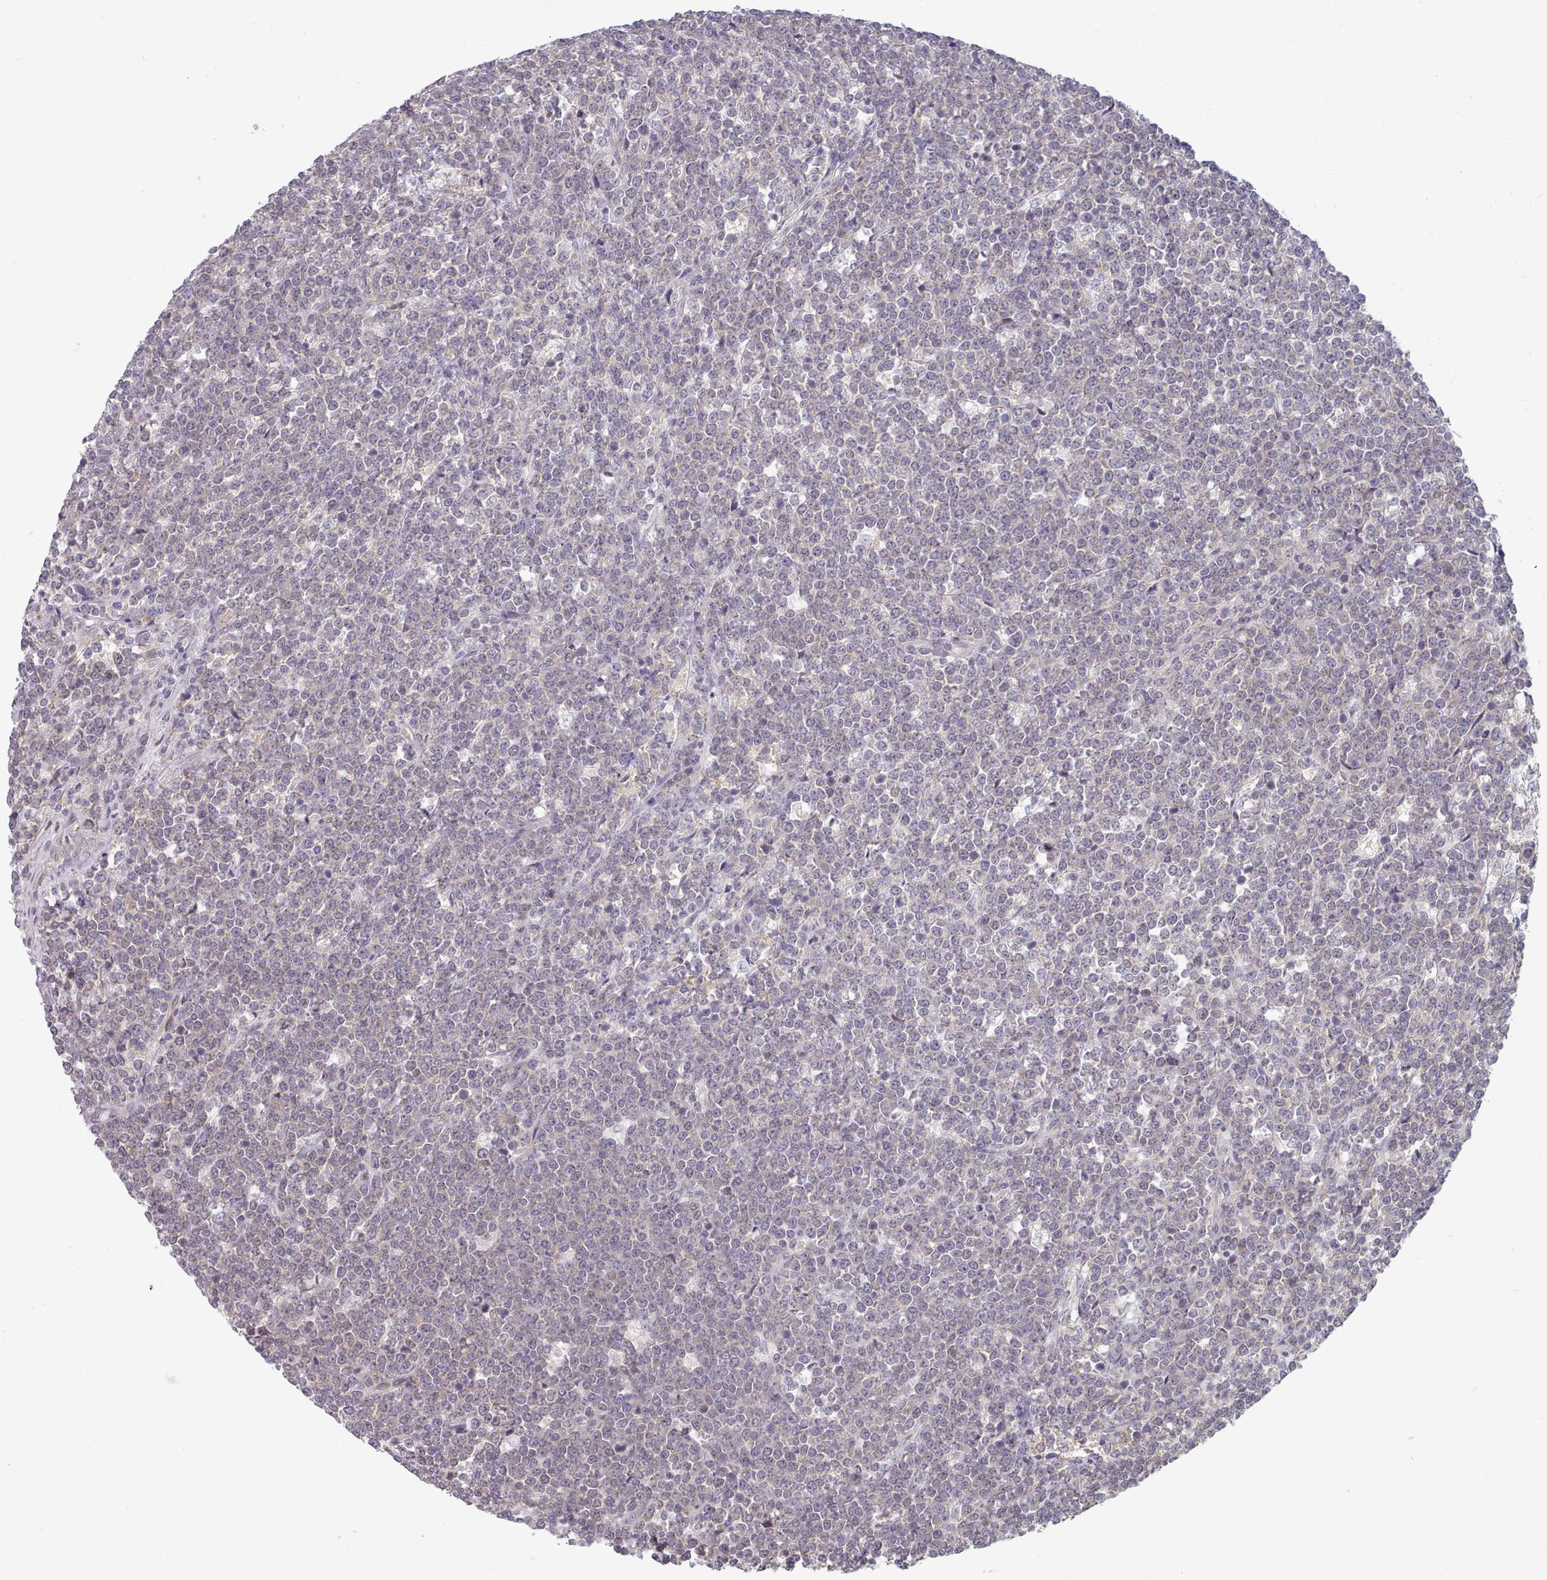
{"staining": {"intensity": "negative", "quantity": "none", "location": "none"}, "tissue": "lymphoma", "cell_type": "Tumor cells", "image_type": "cancer", "snomed": [{"axis": "morphology", "description": "Malignant lymphoma, non-Hodgkin's type, High grade"}, {"axis": "topography", "description": "Small intestine"}], "caption": "An image of human lymphoma is negative for staining in tumor cells.", "gene": "CLNS1A", "patient": {"sex": "male", "age": 8}}